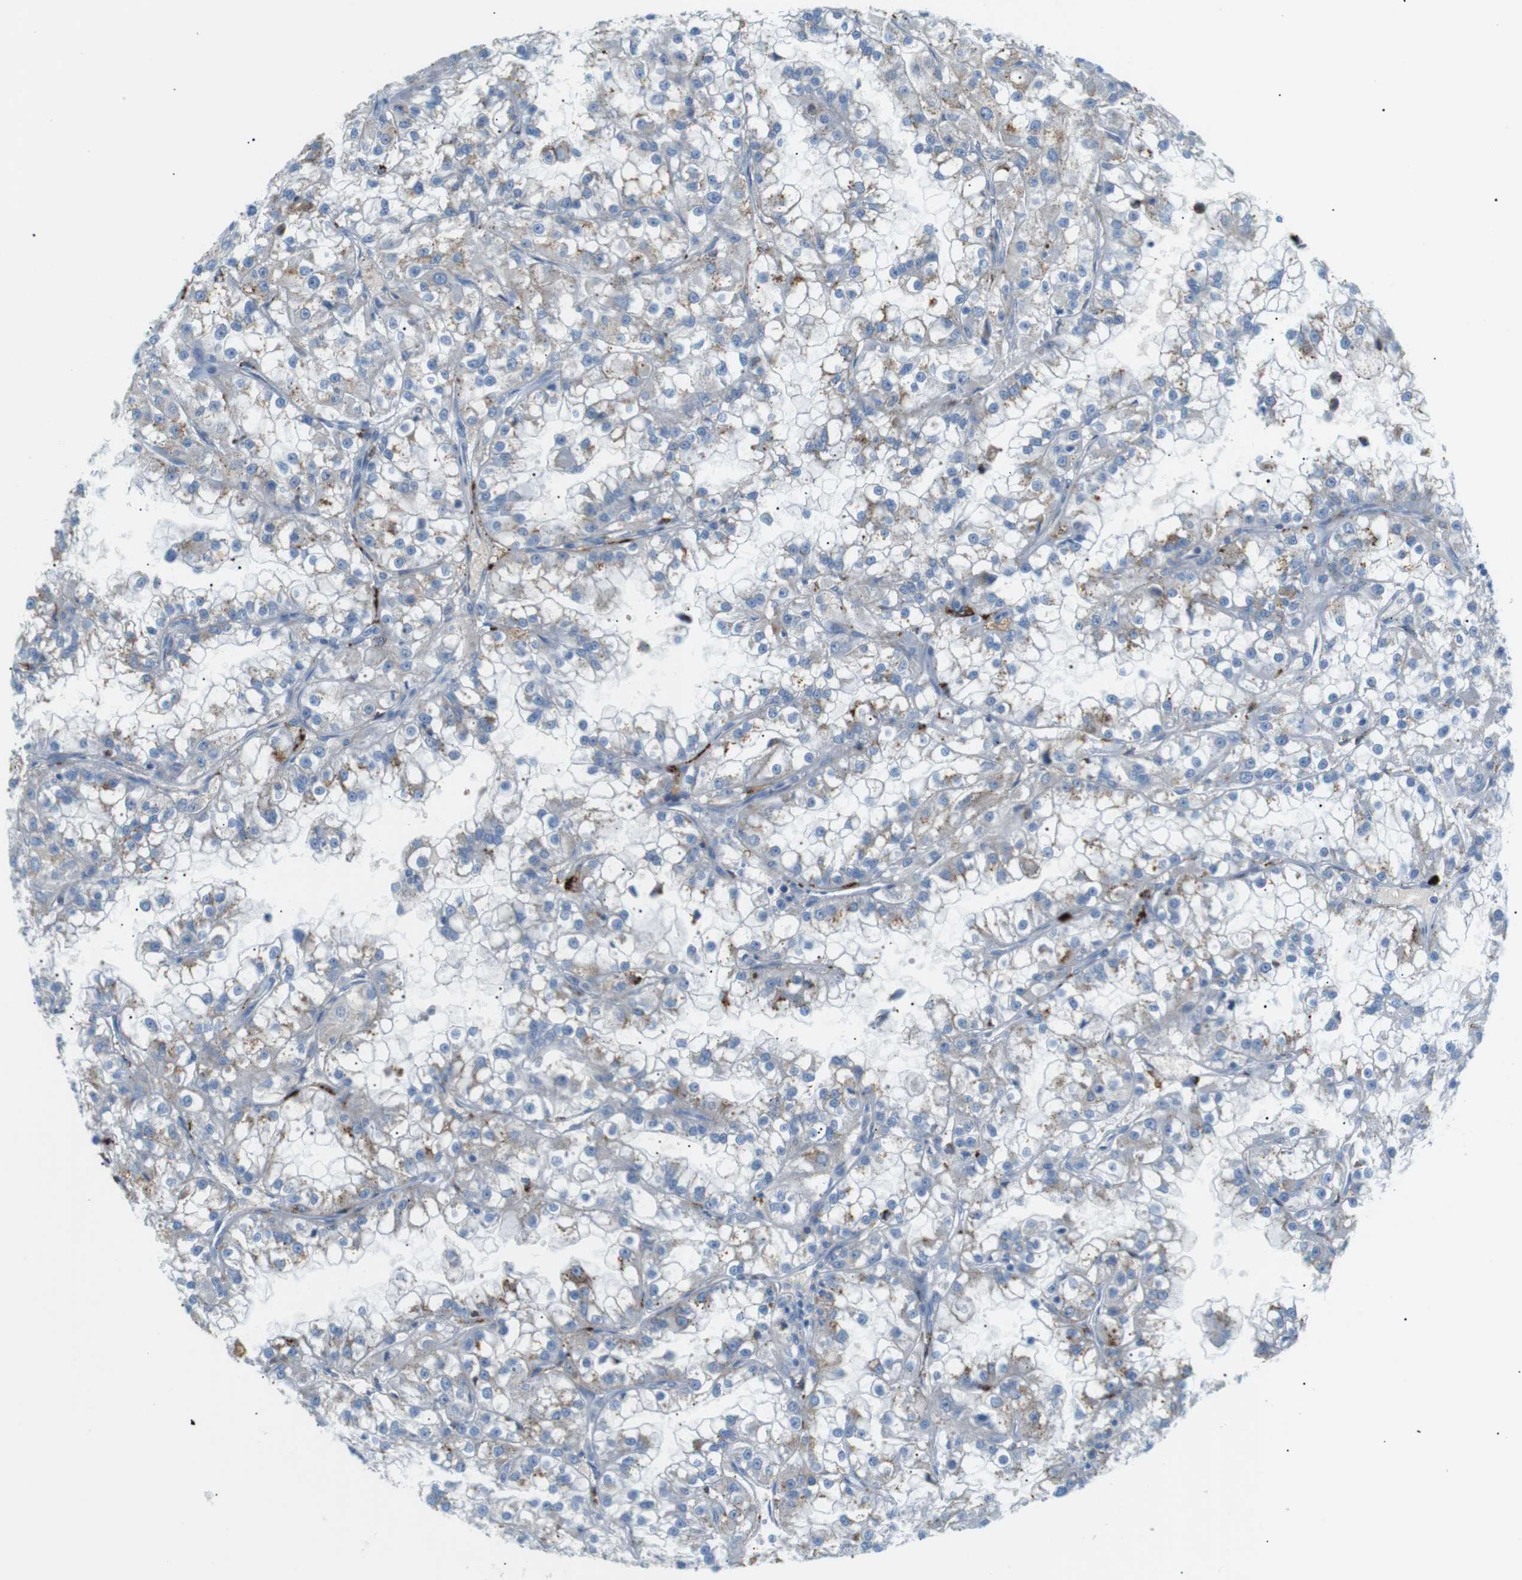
{"staining": {"intensity": "negative", "quantity": "none", "location": "none"}, "tissue": "renal cancer", "cell_type": "Tumor cells", "image_type": "cancer", "snomed": [{"axis": "morphology", "description": "Adenocarcinoma, NOS"}, {"axis": "topography", "description": "Kidney"}], "caption": "Renal cancer (adenocarcinoma) was stained to show a protein in brown. There is no significant positivity in tumor cells. (Immunohistochemistry, brightfield microscopy, high magnification).", "gene": "B4GALNT2", "patient": {"sex": "female", "age": 52}}